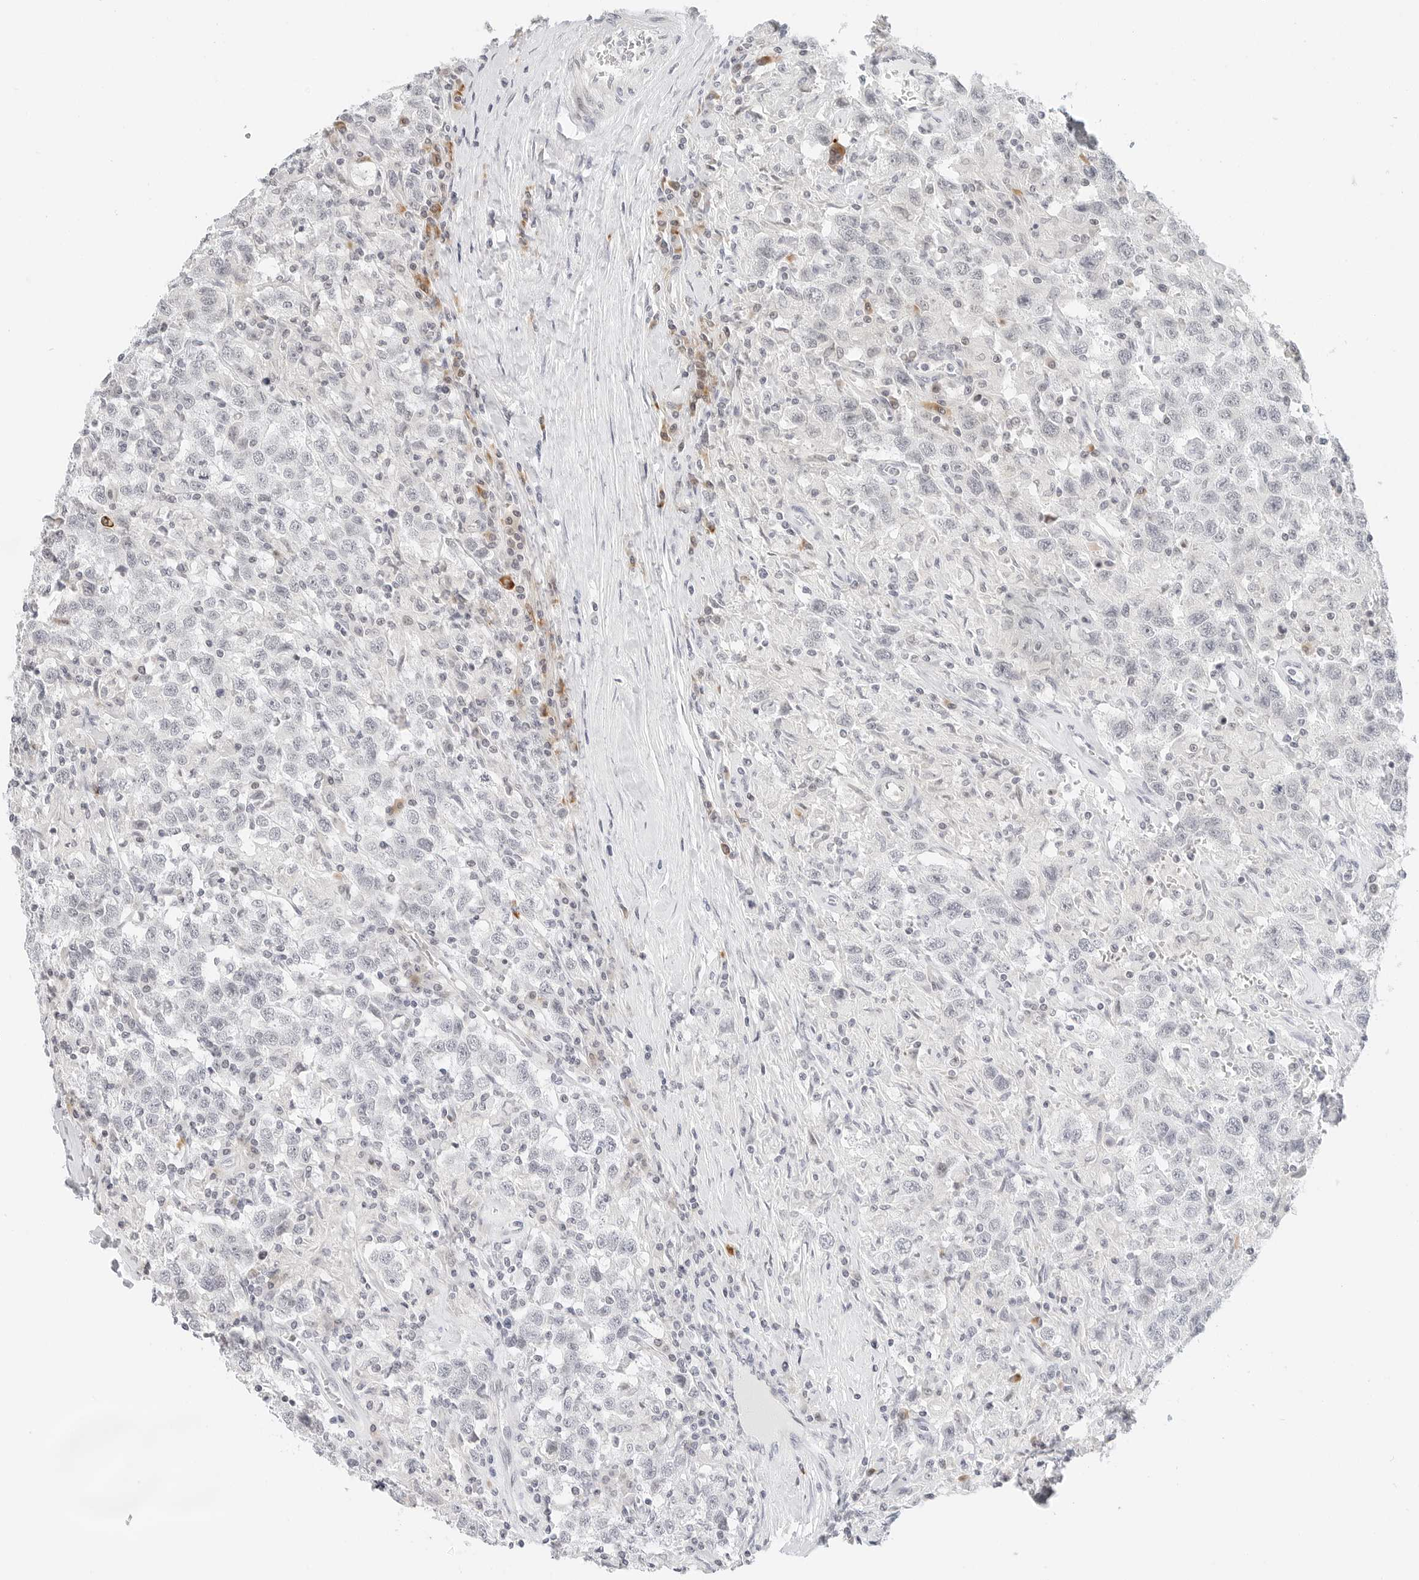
{"staining": {"intensity": "negative", "quantity": "none", "location": "none"}, "tissue": "testis cancer", "cell_type": "Tumor cells", "image_type": "cancer", "snomed": [{"axis": "morphology", "description": "Seminoma, NOS"}, {"axis": "topography", "description": "Testis"}], "caption": "An immunohistochemistry (IHC) histopathology image of testis cancer (seminoma) is shown. There is no staining in tumor cells of testis cancer (seminoma). The staining was performed using DAB (3,3'-diaminobenzidine) to visualize the protein expression in brown, while the nuclei were stained in blue with hematoxylin (Magnification: 20x).", "gene": "PARP10", "patient": {"sex": "male", "age": 41}}